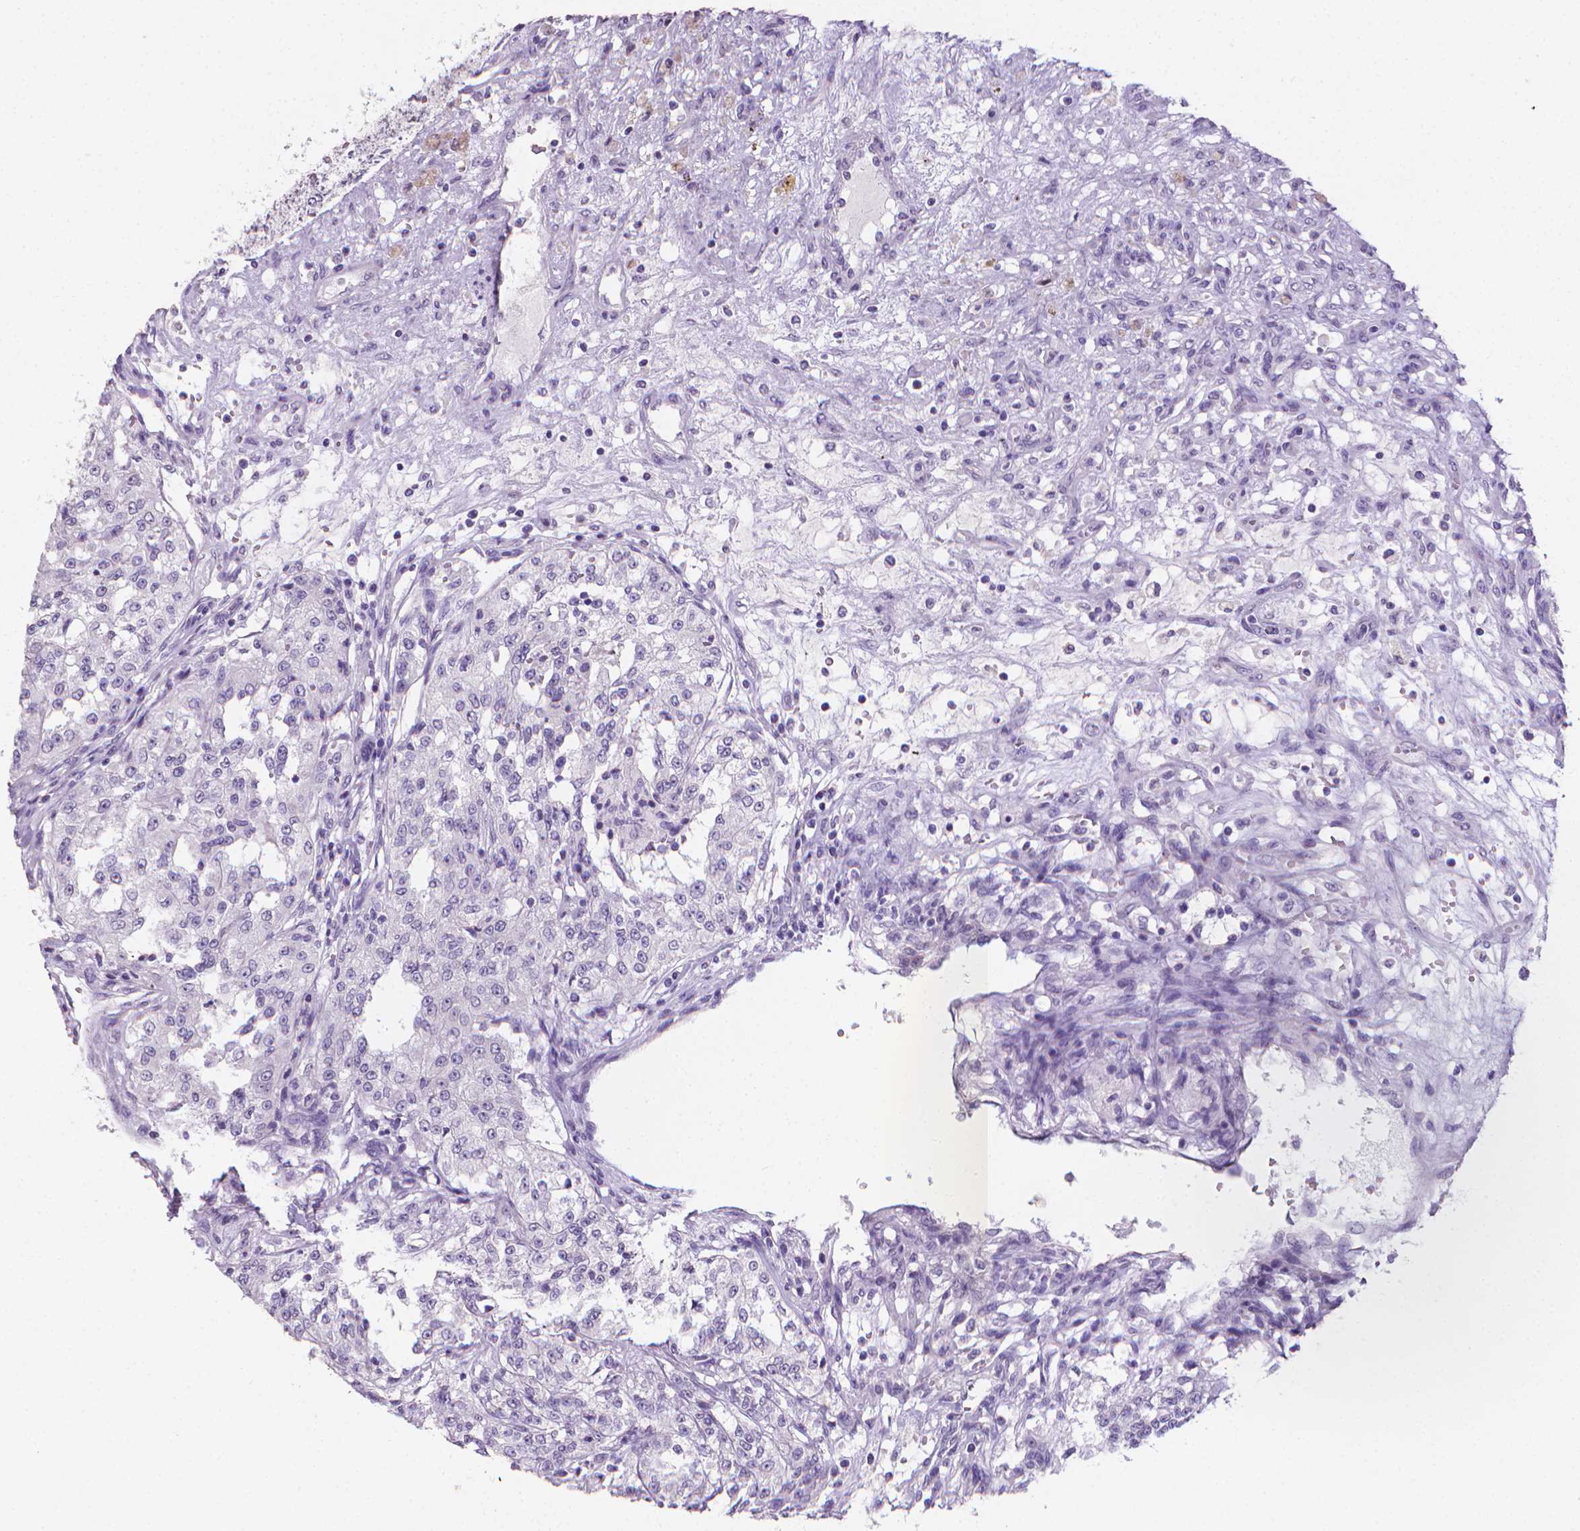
{"staining": {"intensity": "negative", "quantity": "none", "location": "none"}, "tissue": "renal cancer", "cell_type": "Tumor cells", "image_type": "cancer", "snomed": [{"axis": "morphology", "description": "Adenocarcinoma, NOS"}, {"axis": "topography", "description": "Kidney"}], "caption": "Immunohistochemistry of human adenocarcinoma (renal) displays no expression in tumor cells. (DAB immunohistochemistry with hematoxylin counter stain).", "gene": "XPNPEP2", "patient": {"sex": "female", "age": 63}}